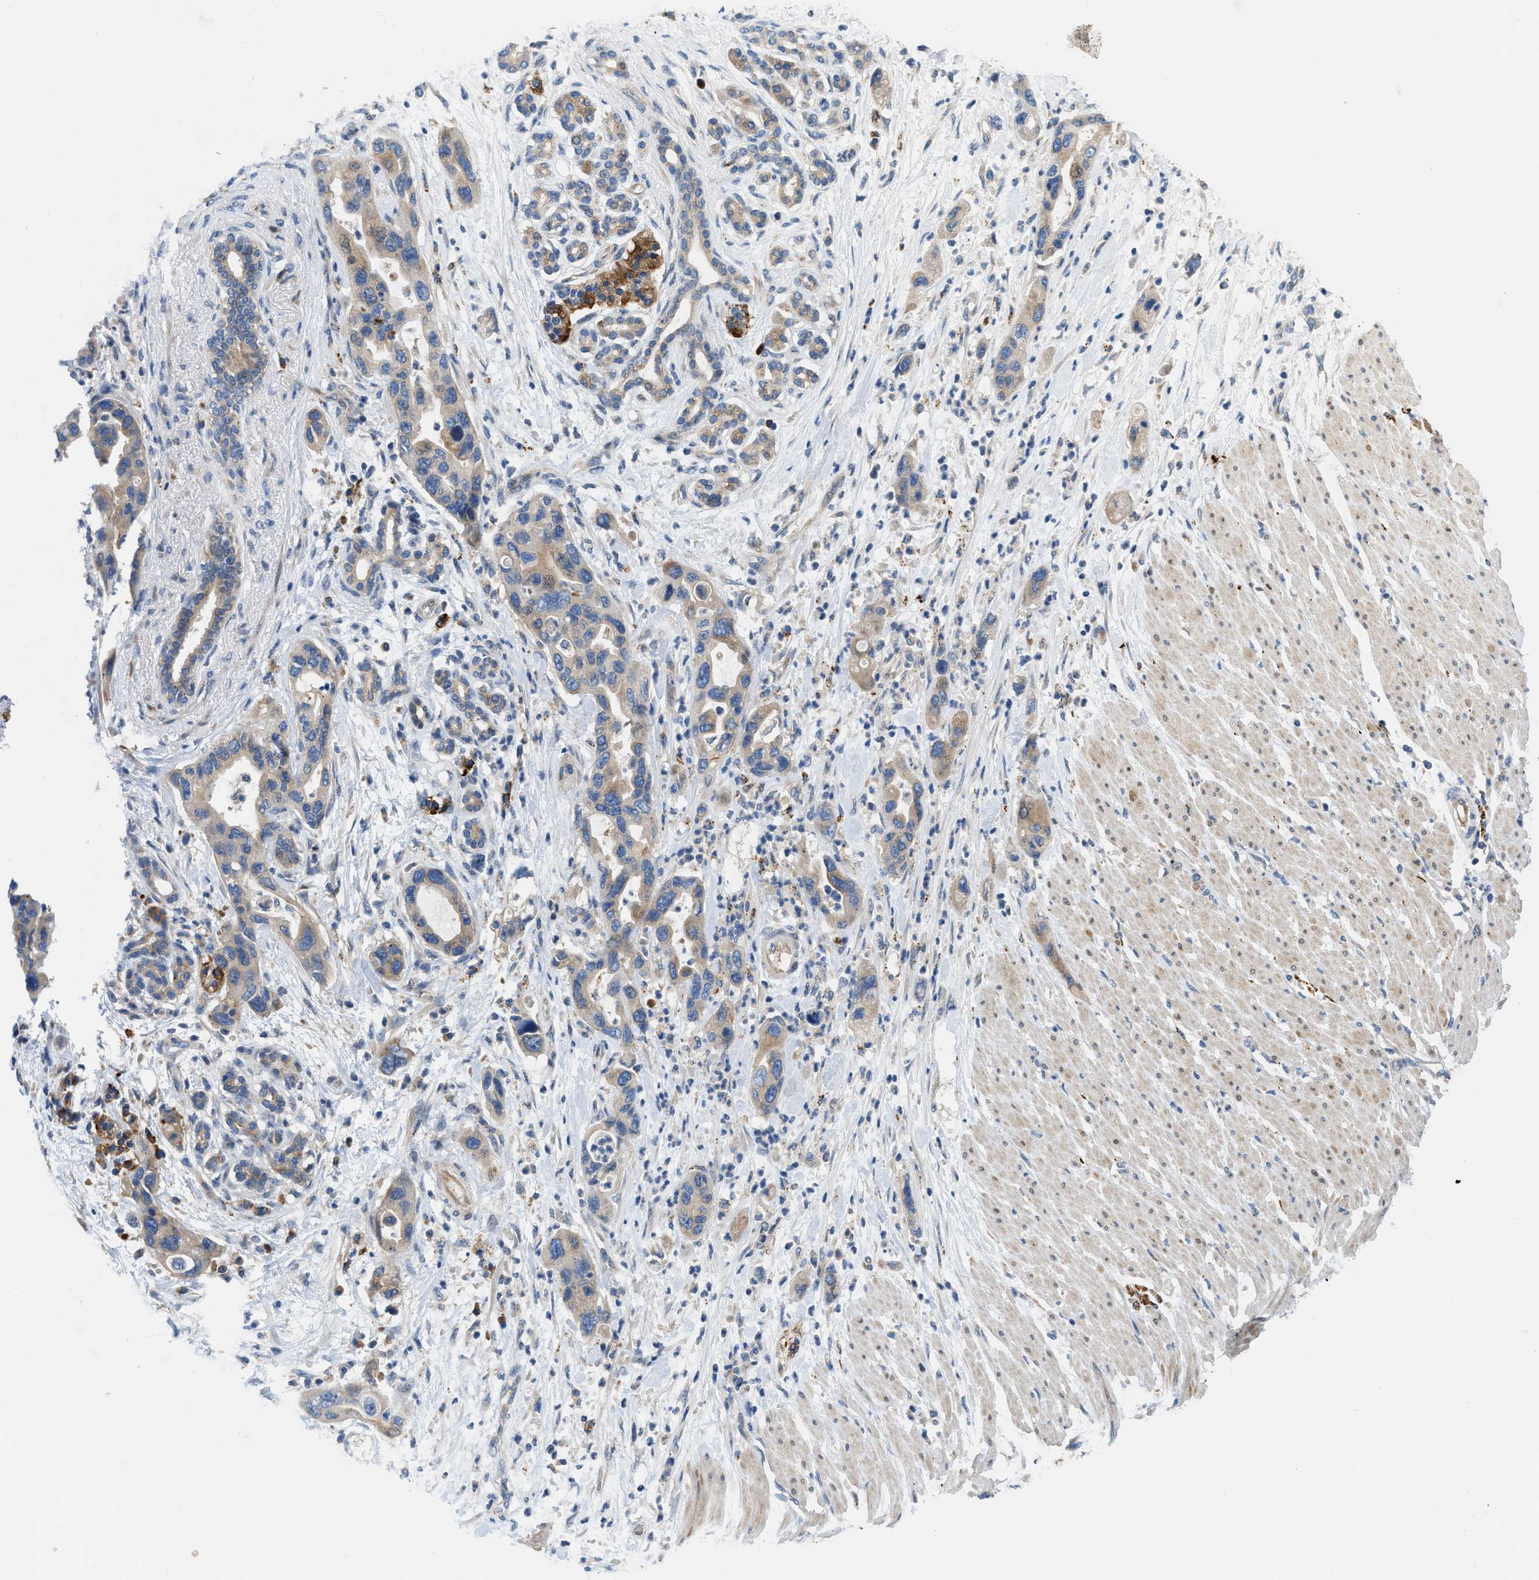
{"staining": {"intensity": "moderate", "quantity": ">75%", "location": "cytoplasmic/membranous"}, "tissue": "pancreatic cancer", "cell_type": "Tumor cells", "image_type": "cancer", "snomed": [{"axis": "morphology", "description": "Normal tissue, NOS"}, {"axis": "morphology", "description": "Adenocarcinoma, NOS"}, {"axis": "topography", "description": "Pancreas"}], "caption": "Approximately >75% of tumor cells in adenocarcinoma (pancreatic) show moderate cytoplasmic/membranous protein positivity as visualized by brown immunohistochemical staining.", "gene": "TMEM248", "patient": {"sex": "female", "age": 71}}